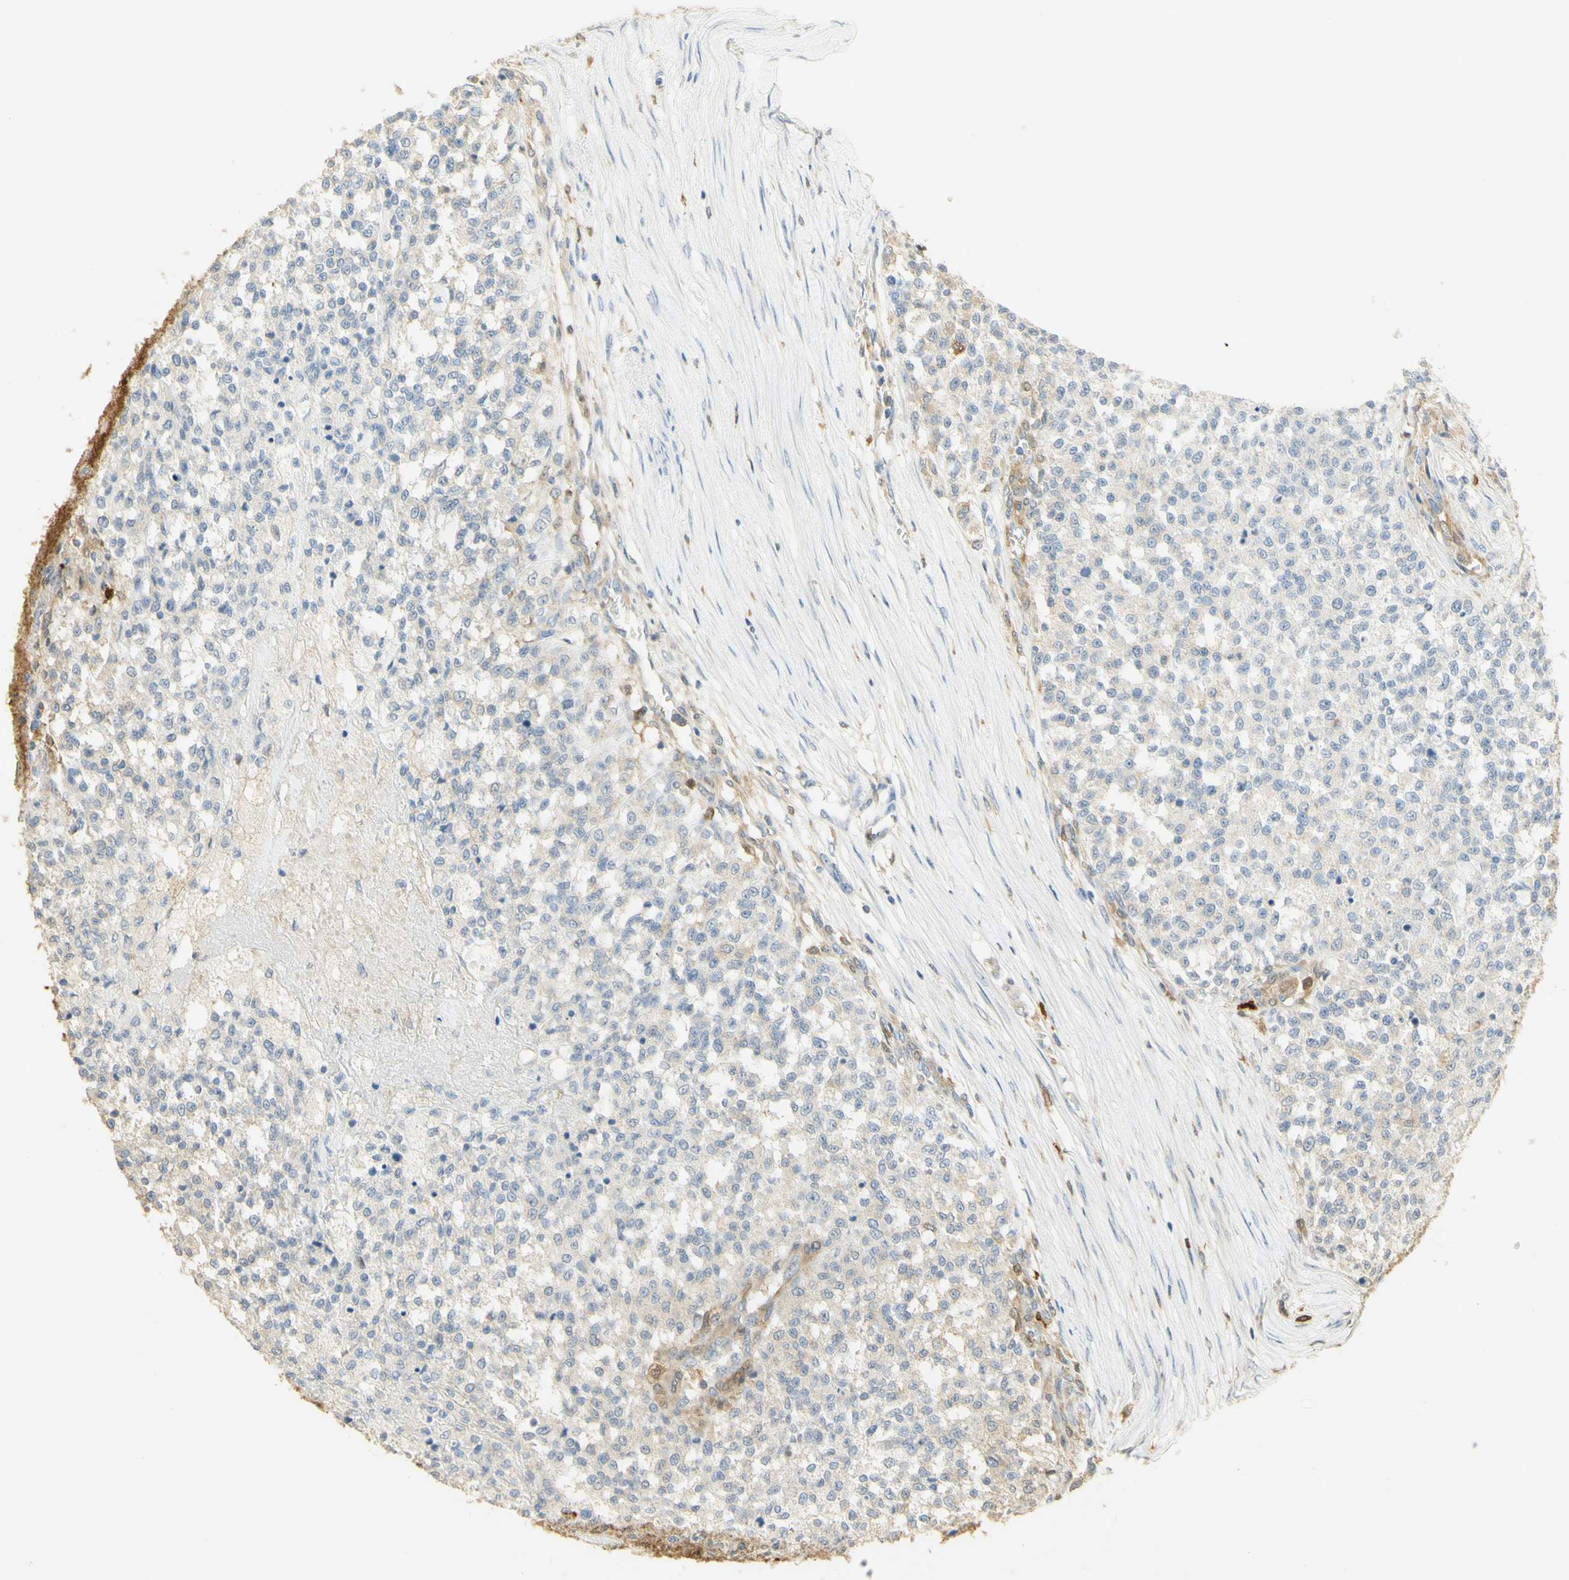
{"staining": {"intensity": "weak", "quantity": "<25%", "location": "cytoplasmic/membranous"}, "tissue": "testis cancer", "cell_type": "Tumor cells", "image_type": "cancer", "snomed": [{"axis": "morphology", "description": "Seminoma, NOS"}, {"axis": "topography", "description": "Testis"}], "caption": "Photomicrograph shows no protein positivity in tumor cells of seminoma (testis) tissue.", "gene": "PAK1", "patient": {"sex": "male", "age": 59}}